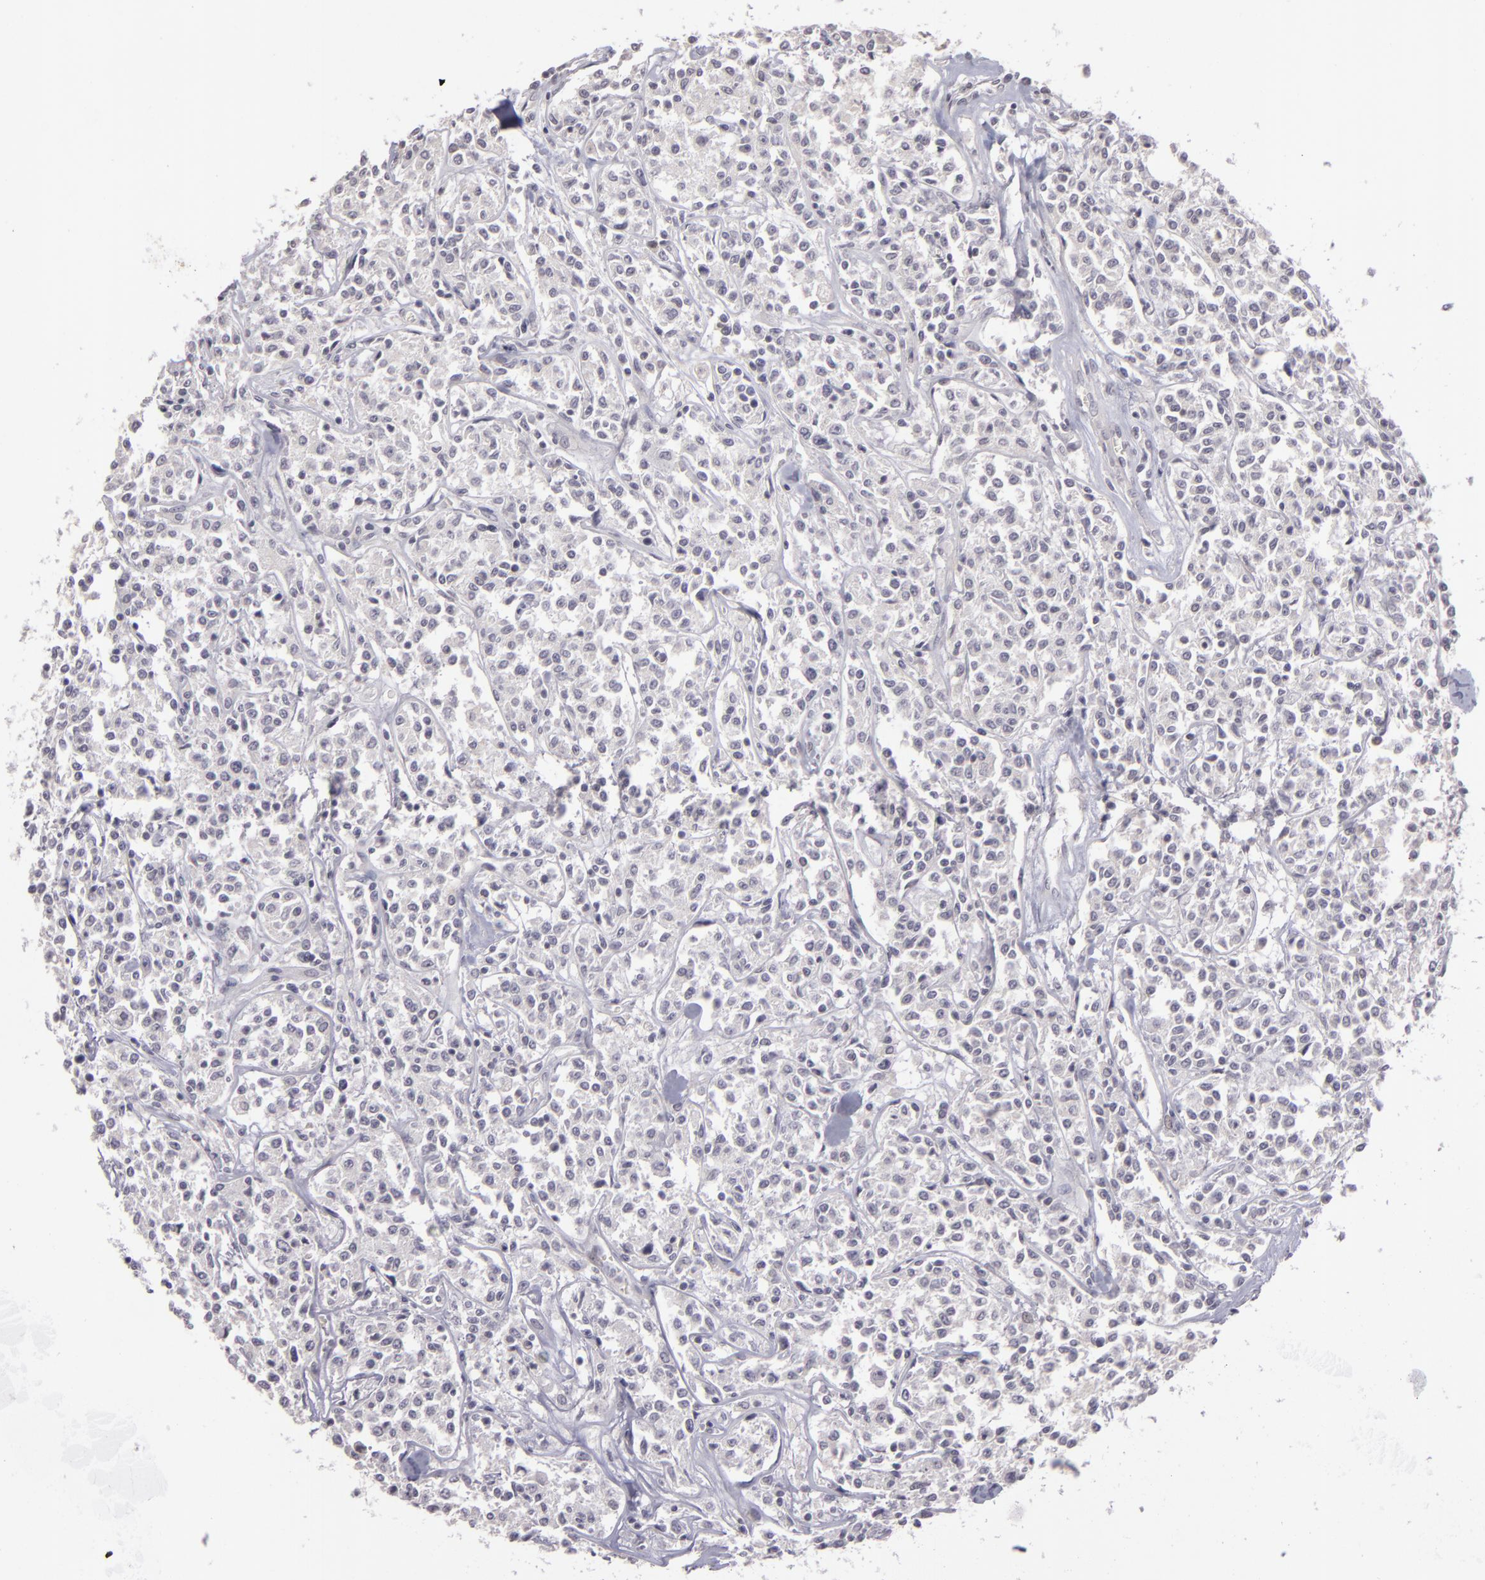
{"staining": {"intensity": "negative", "quantity": "none", "location": "none"}, "tissue": "lymphoma", "cell_type": "Tumor cells", "image_type": "cancer", "snomed": [{"axis": "morphology", "description": "Malignant lymphoma, non-Hodgkin's type, Low grade"}, {"axis": "topography", "description": "Small intestine"}], "caption": "Lymphoma was stained to show a protein in brown. There is no significant positivity in tumor cells. (DAB (3,3'-diaminobenzidine) immunohistochemistry visualized using brightfield microscopy, high magnification).", "gene": "AKAP6", "patient": {"sex": "female", "age": 59}}